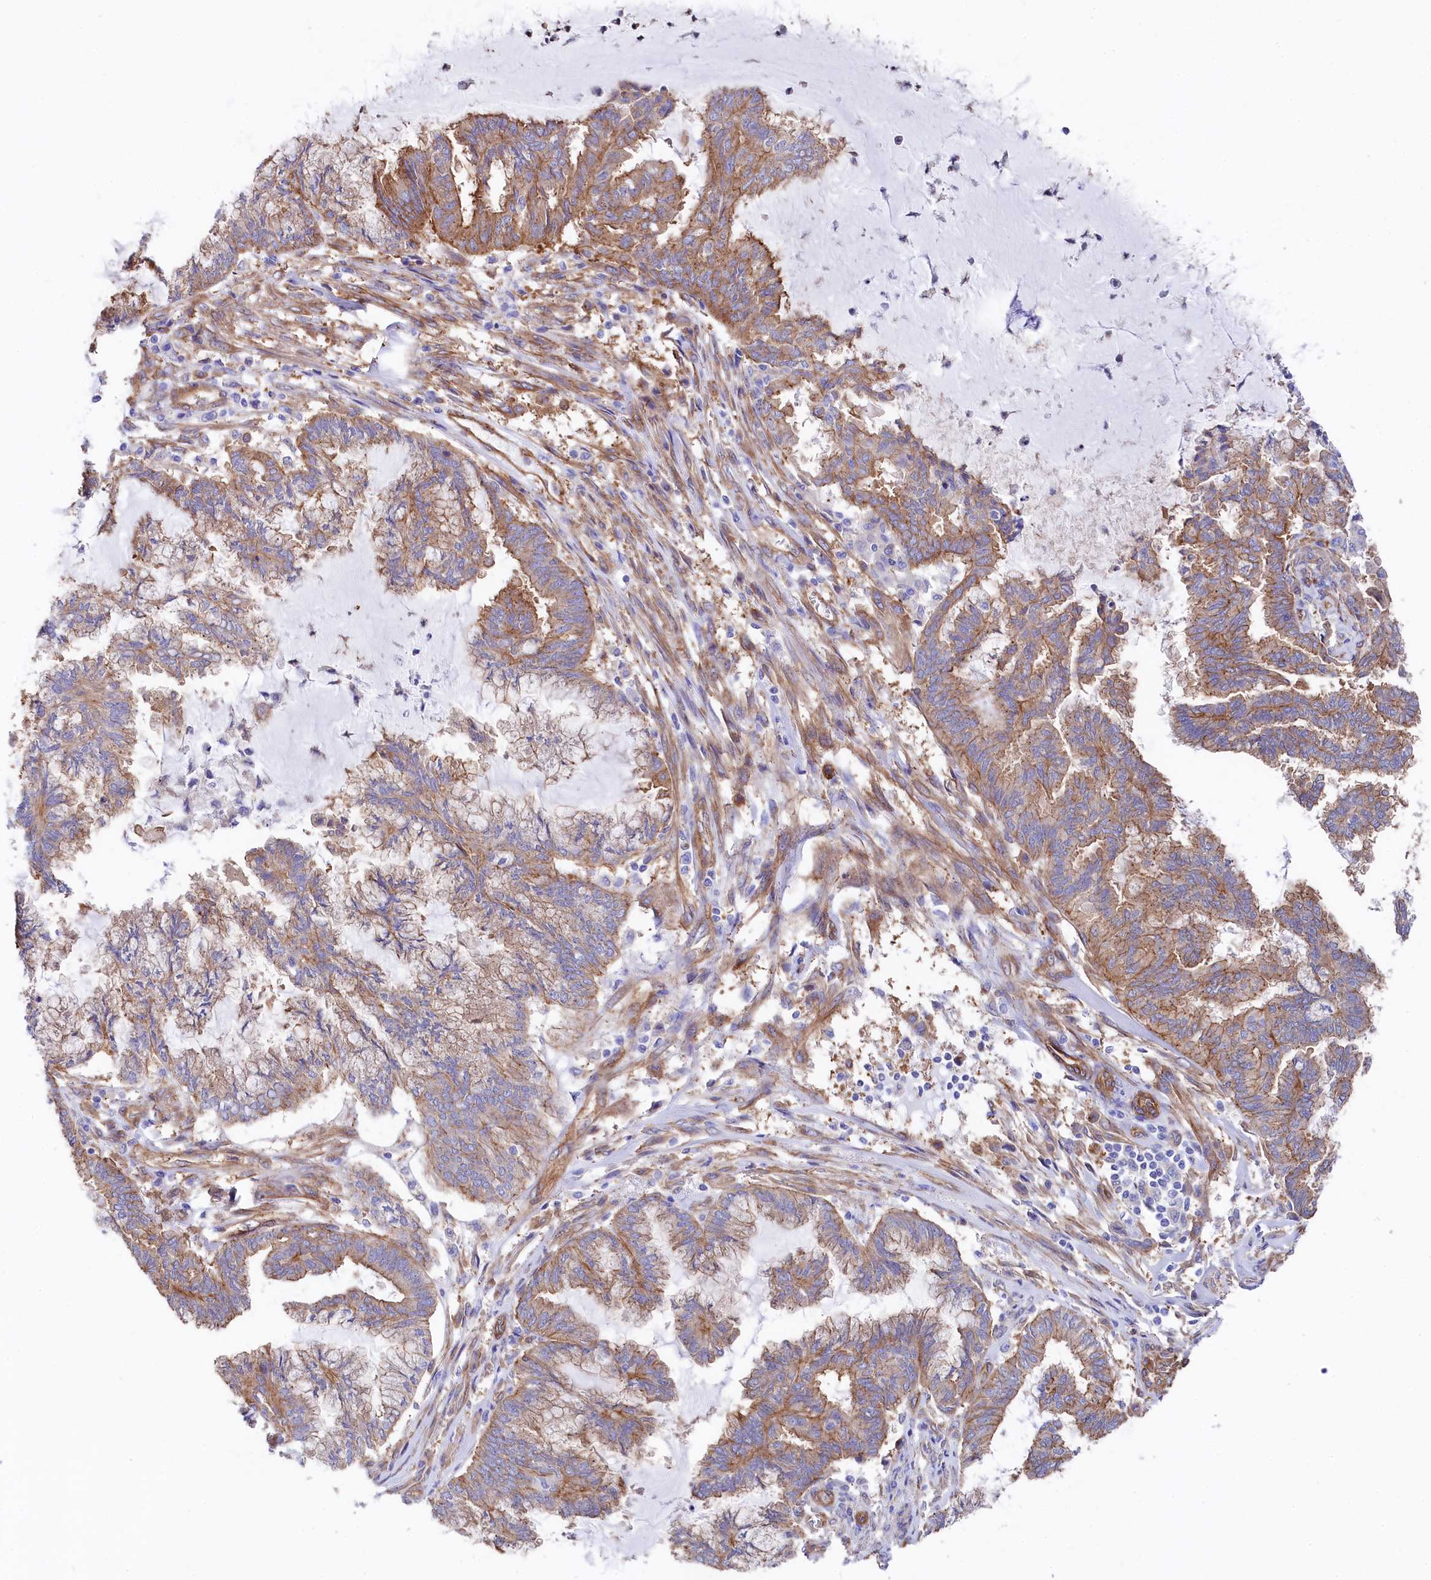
{"staining": {"intensity": "moderate", "quantity": ">75%", "location": "cytoplasmic/membranous"}, "tissue": "endometrial cancer", "cell_type": "Tumor cells", "image_type": "cancer", "snomed": [{"axis": "morphology", "description": "Adenocarcinoma, NOS"}, {"axis": "topography", "description": "Endometrium"}], "caption": "Adenocarcinoma (endometrial) stained with DAB (3,3'-diaminobenzidine) immunohistochemistry demonstrates medium levels of moderate cytoplasmic/membranous expression in approximately >75% of tumor cells.", "gene": "TNKS1BP1", "patient": {"sex": "female", "age": 86}}